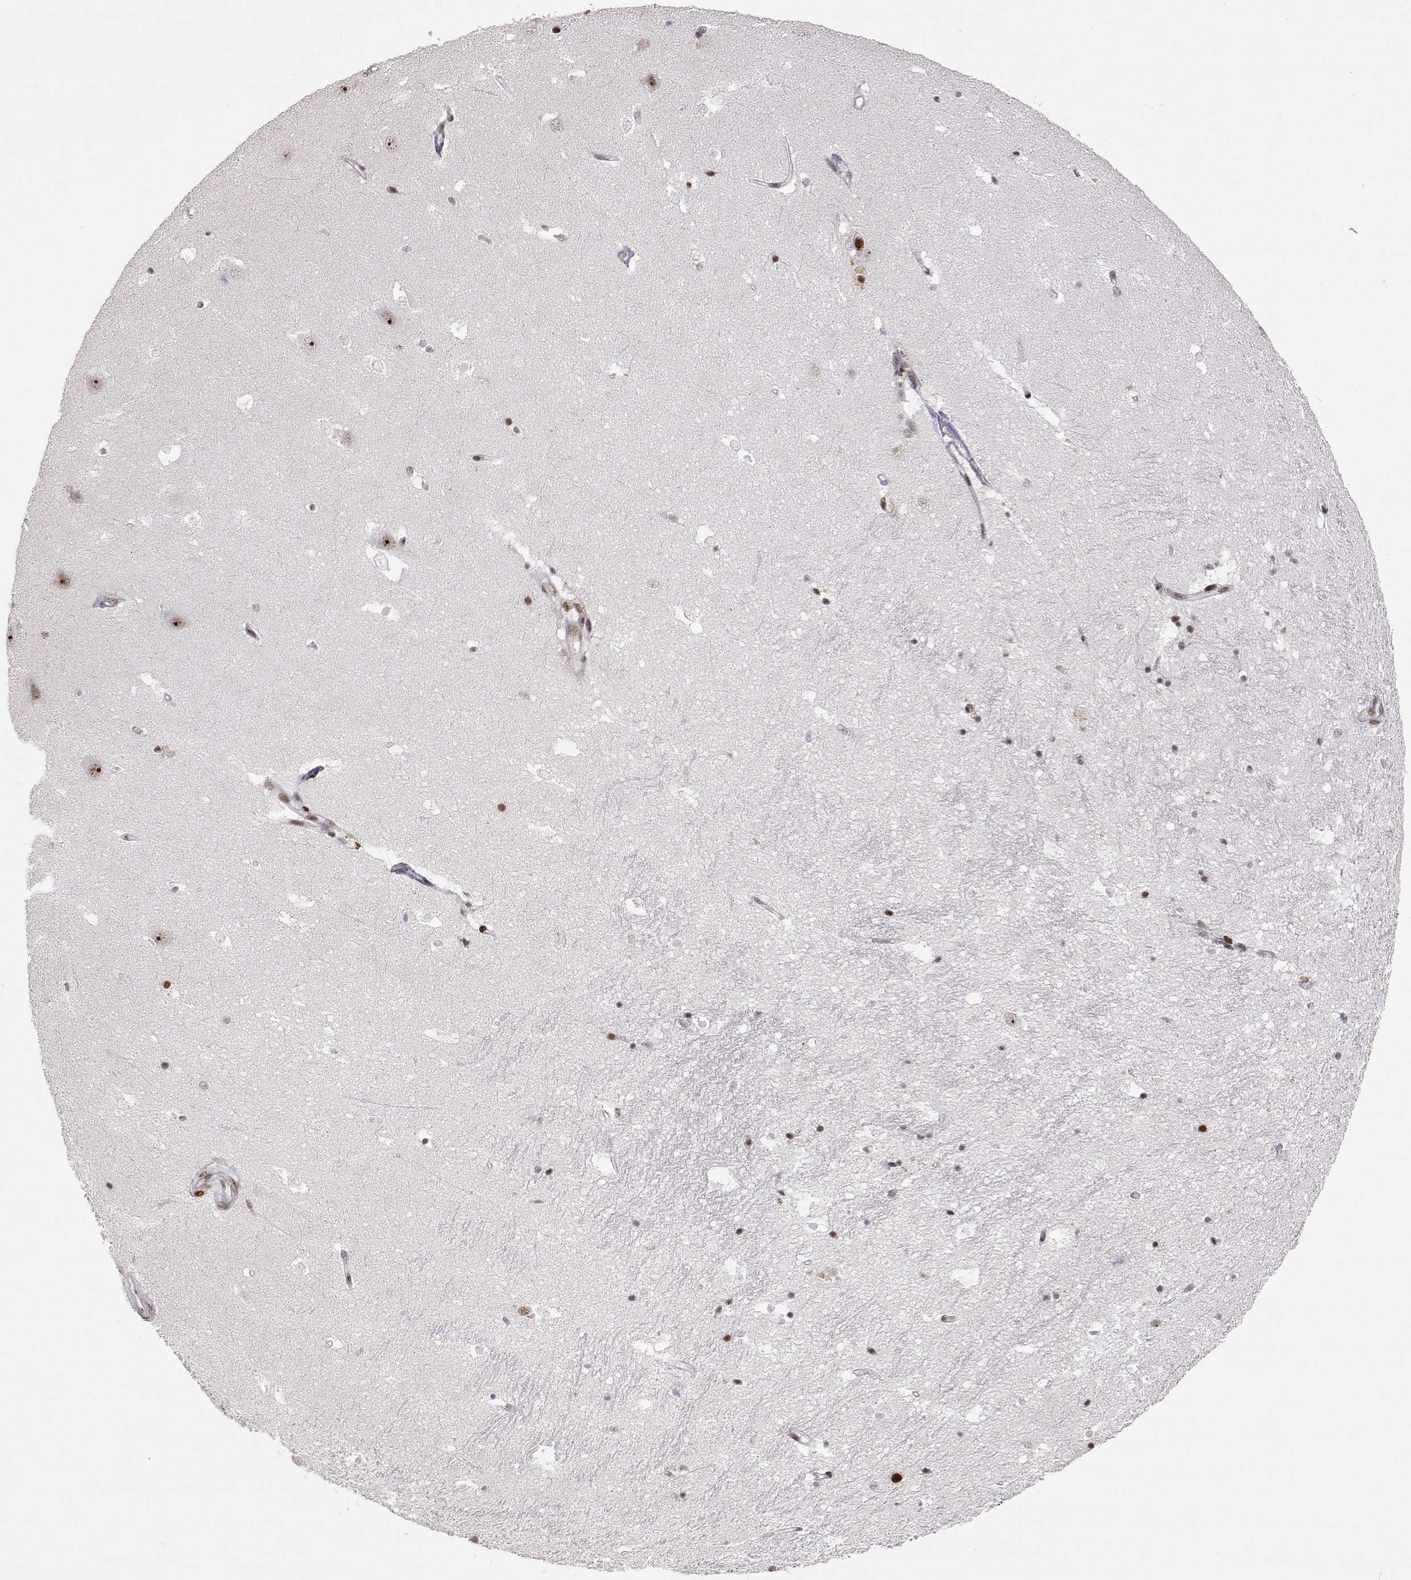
{"staining": {"intensity": "moderate", "quantity": "<25%", "location": "nuclear"}, "tissue": "hippocampus", "cell_type": "Glial cells", "image_type": "normal", "snomed": [{"axis": "morphology", "description": "Normal tissue, NOS"}, {"axis": "topography", "description": "Hippocampus"}], "caption": "Human hippocampus stained for a protein (brown) demonstrates moderate nuclear positive staining in approximately <25% of glial cells.", "gene": "RSF1", "patient": {"sex": "male", "age": 44}}